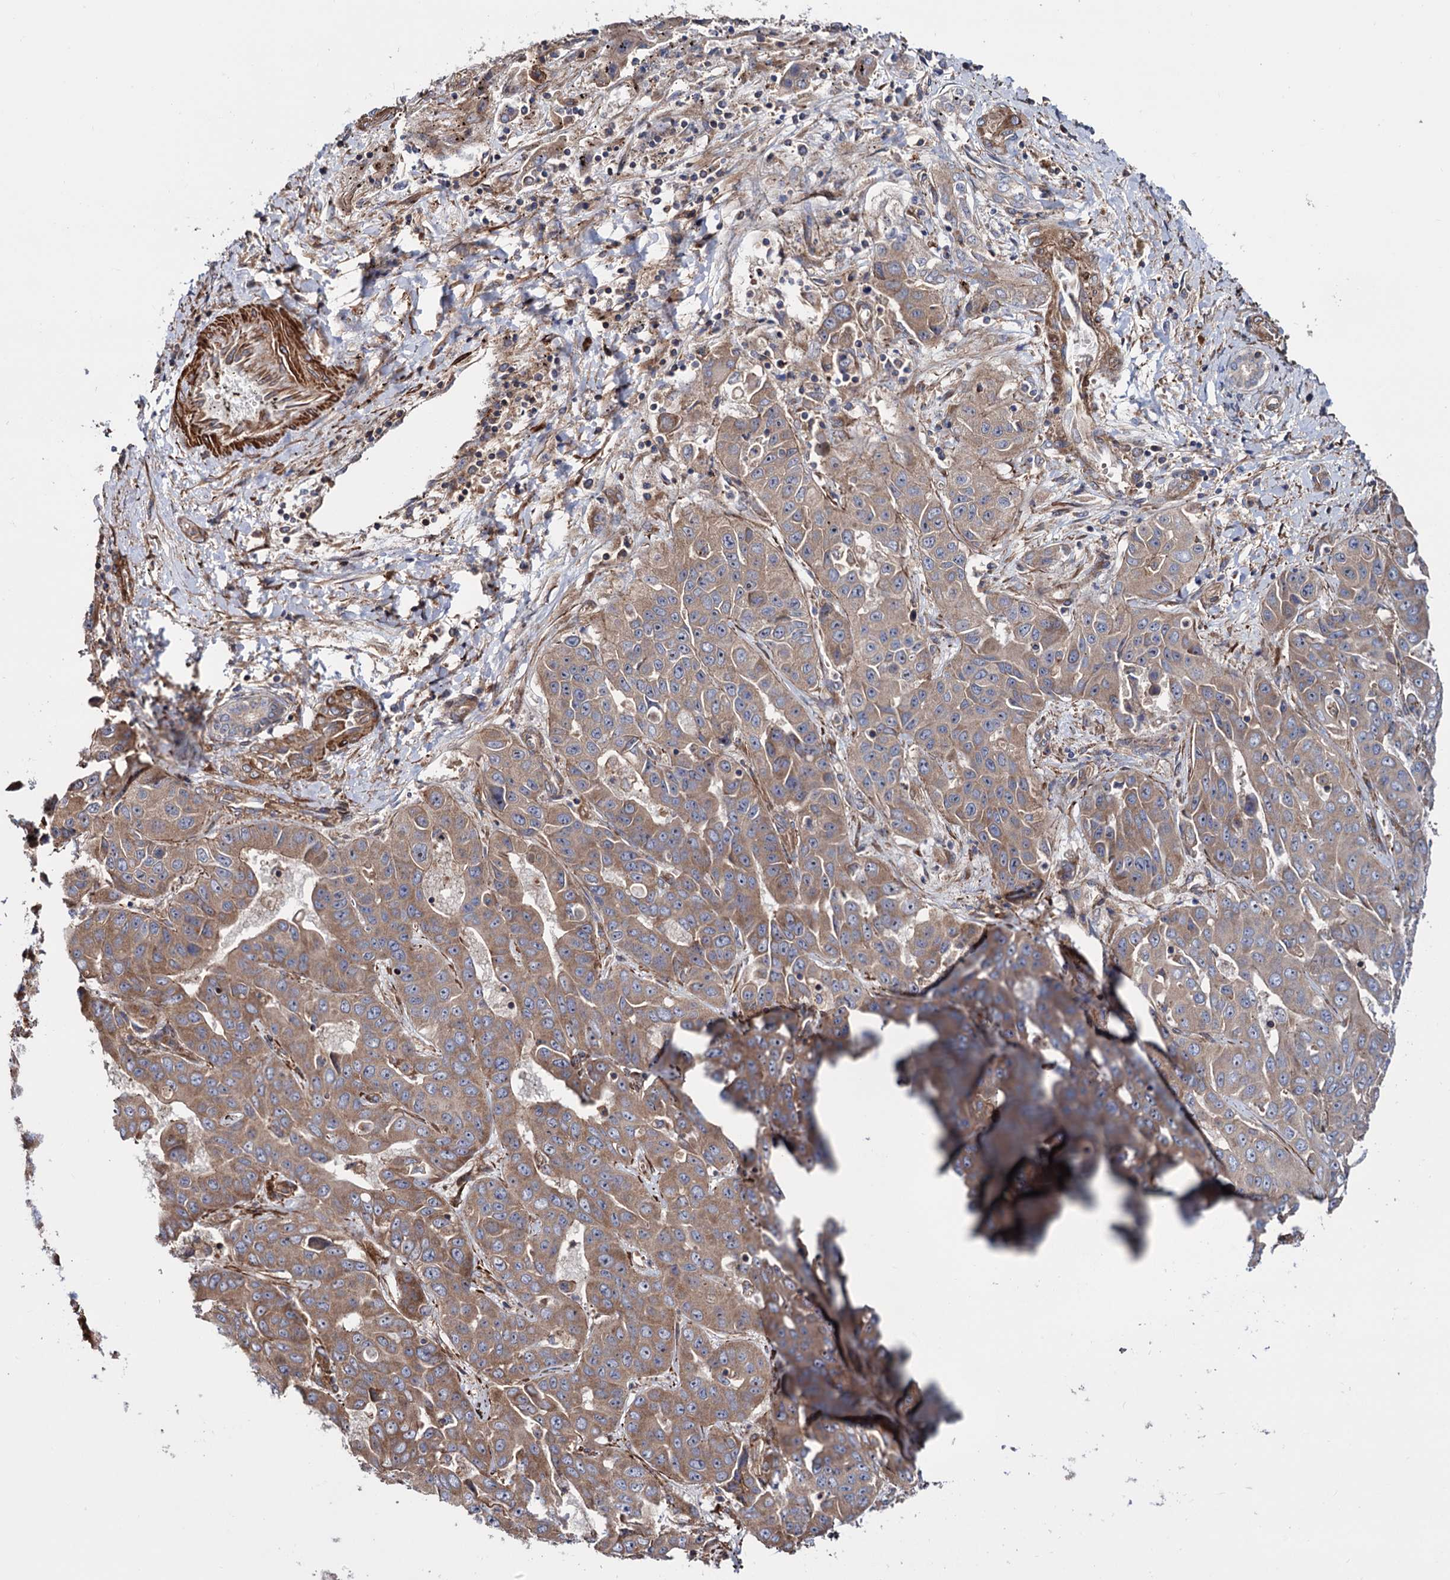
{"staining": {"intensity": "moderate", "quantity": ">75%", "location": "cytoplasmic/membranous"}, "tissue": "liver cancer", "cell_type": "Tumor cells", "image_type": "cancer", "snomed": [{"axis": "morphology", "description": "Cholangiocarcinoma"}, {"axis": "topography", "description": "Liver"}], "caption": "A high-resolution micrograph shows immunohistochemistry staining of liver cancer, which exhibits moderate cytoplasmic/membranous staining in about >75% of tumor cells.", "gene": "FERMT2", "patient": {"sex": "female", "age": 52}}